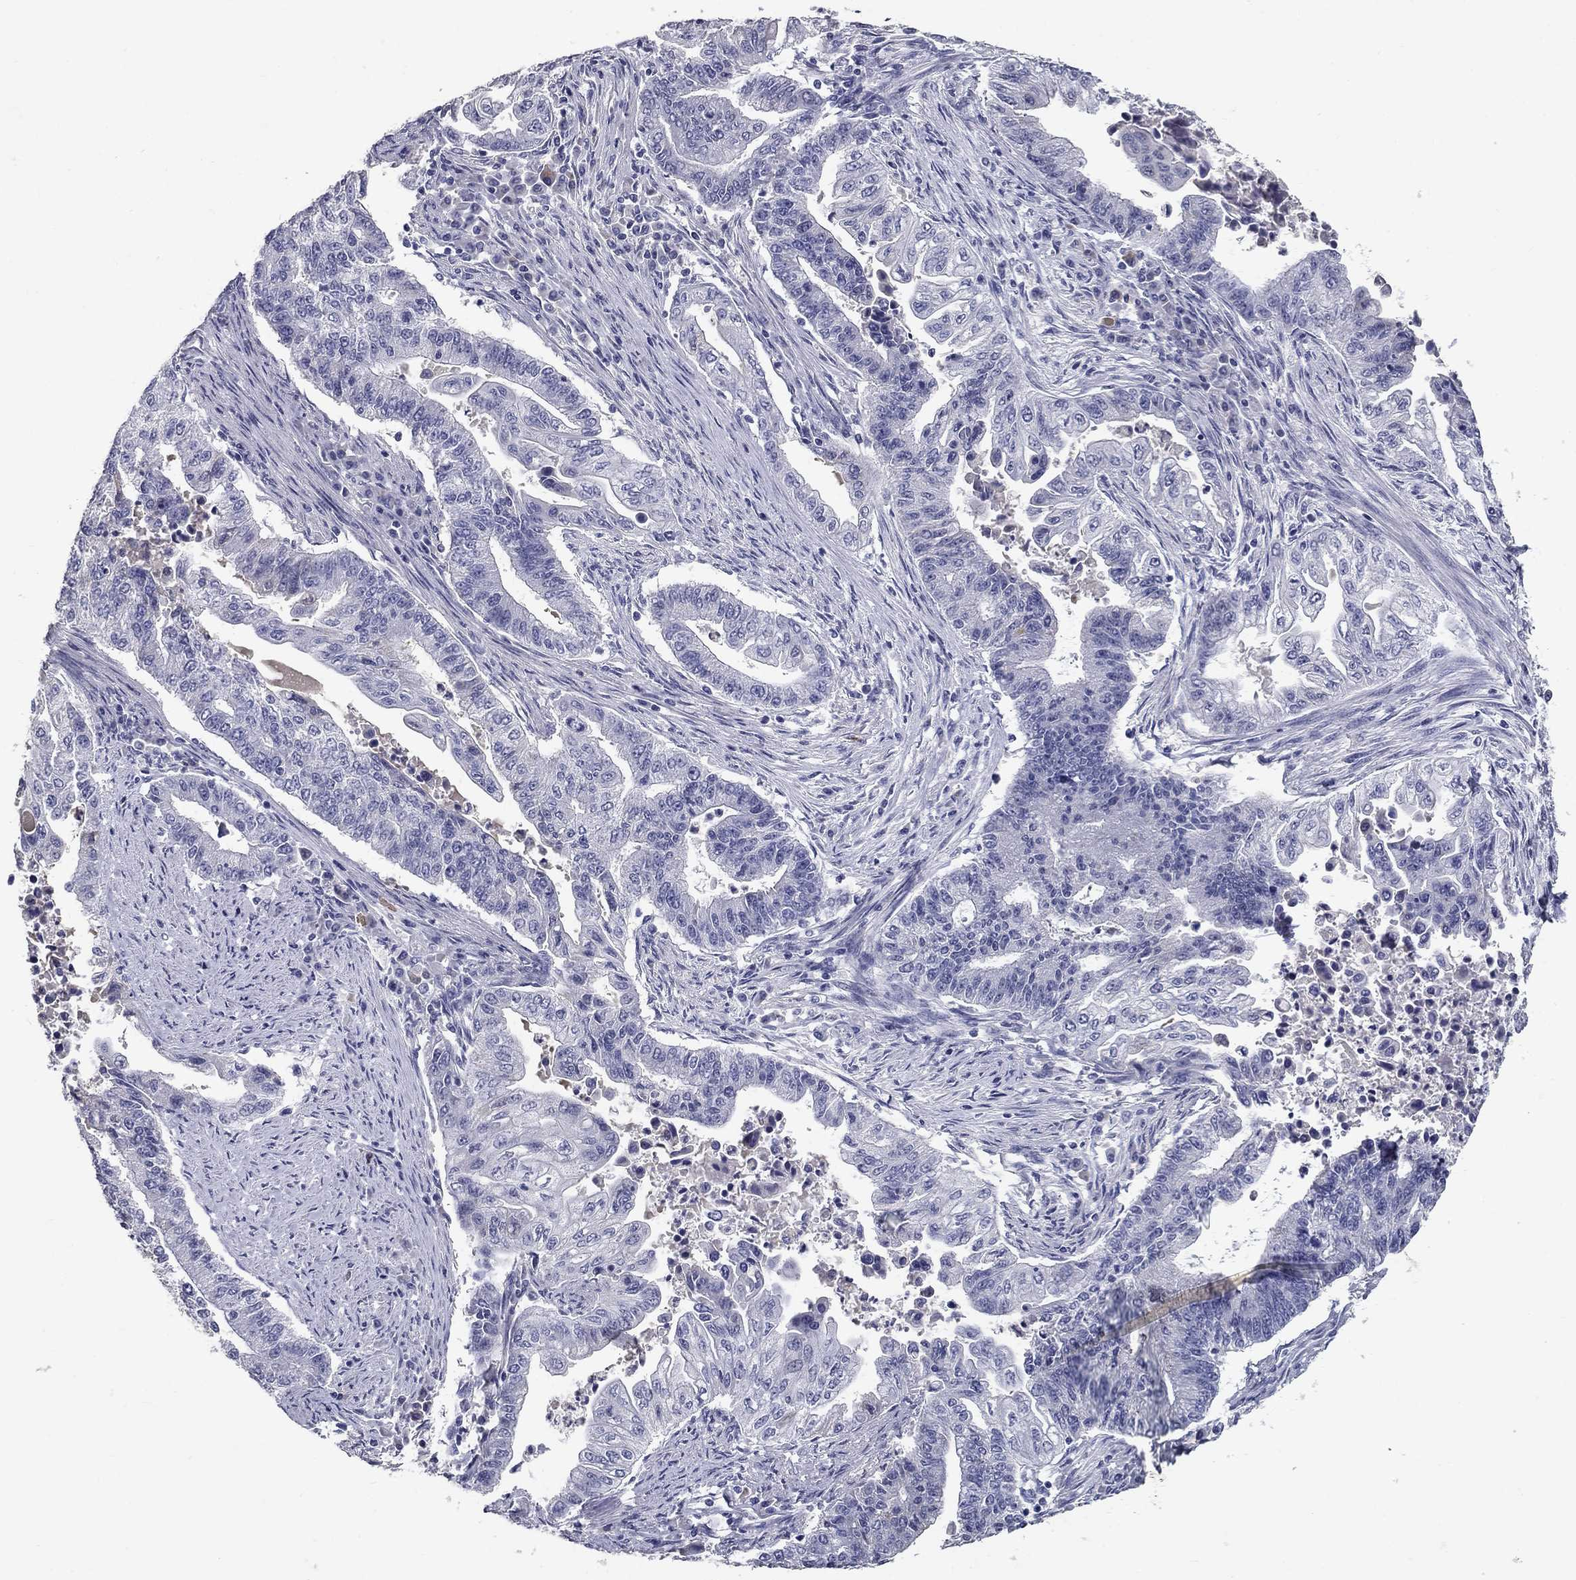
{"staining": {"intensity": "negative", "quantity": "none", "location": "none"}, "tissue": "endometrial cancer", "cell_type": "Tumor cells", "image_type": "cancer", "snomed": [{"axis": "morphology", "description": "Adenocarcinoma, NOS"}, {"axis": "topography", "description": "Uterus"}, {"axis": "topography", "description": "Endometrium"}], "caption": "Image shows no protein positivity in tumor cells of adenocarcinoma (endometrial) tissue. The staining was performed using DAB (3,3'-diaminobenzidine) to visualize the protein expression in brown, while the nuclei were stained in blue with hematoxylin (Magnification: 20x).", "gene": "POMC", "patient": {"sex": "female", "age": 54}}